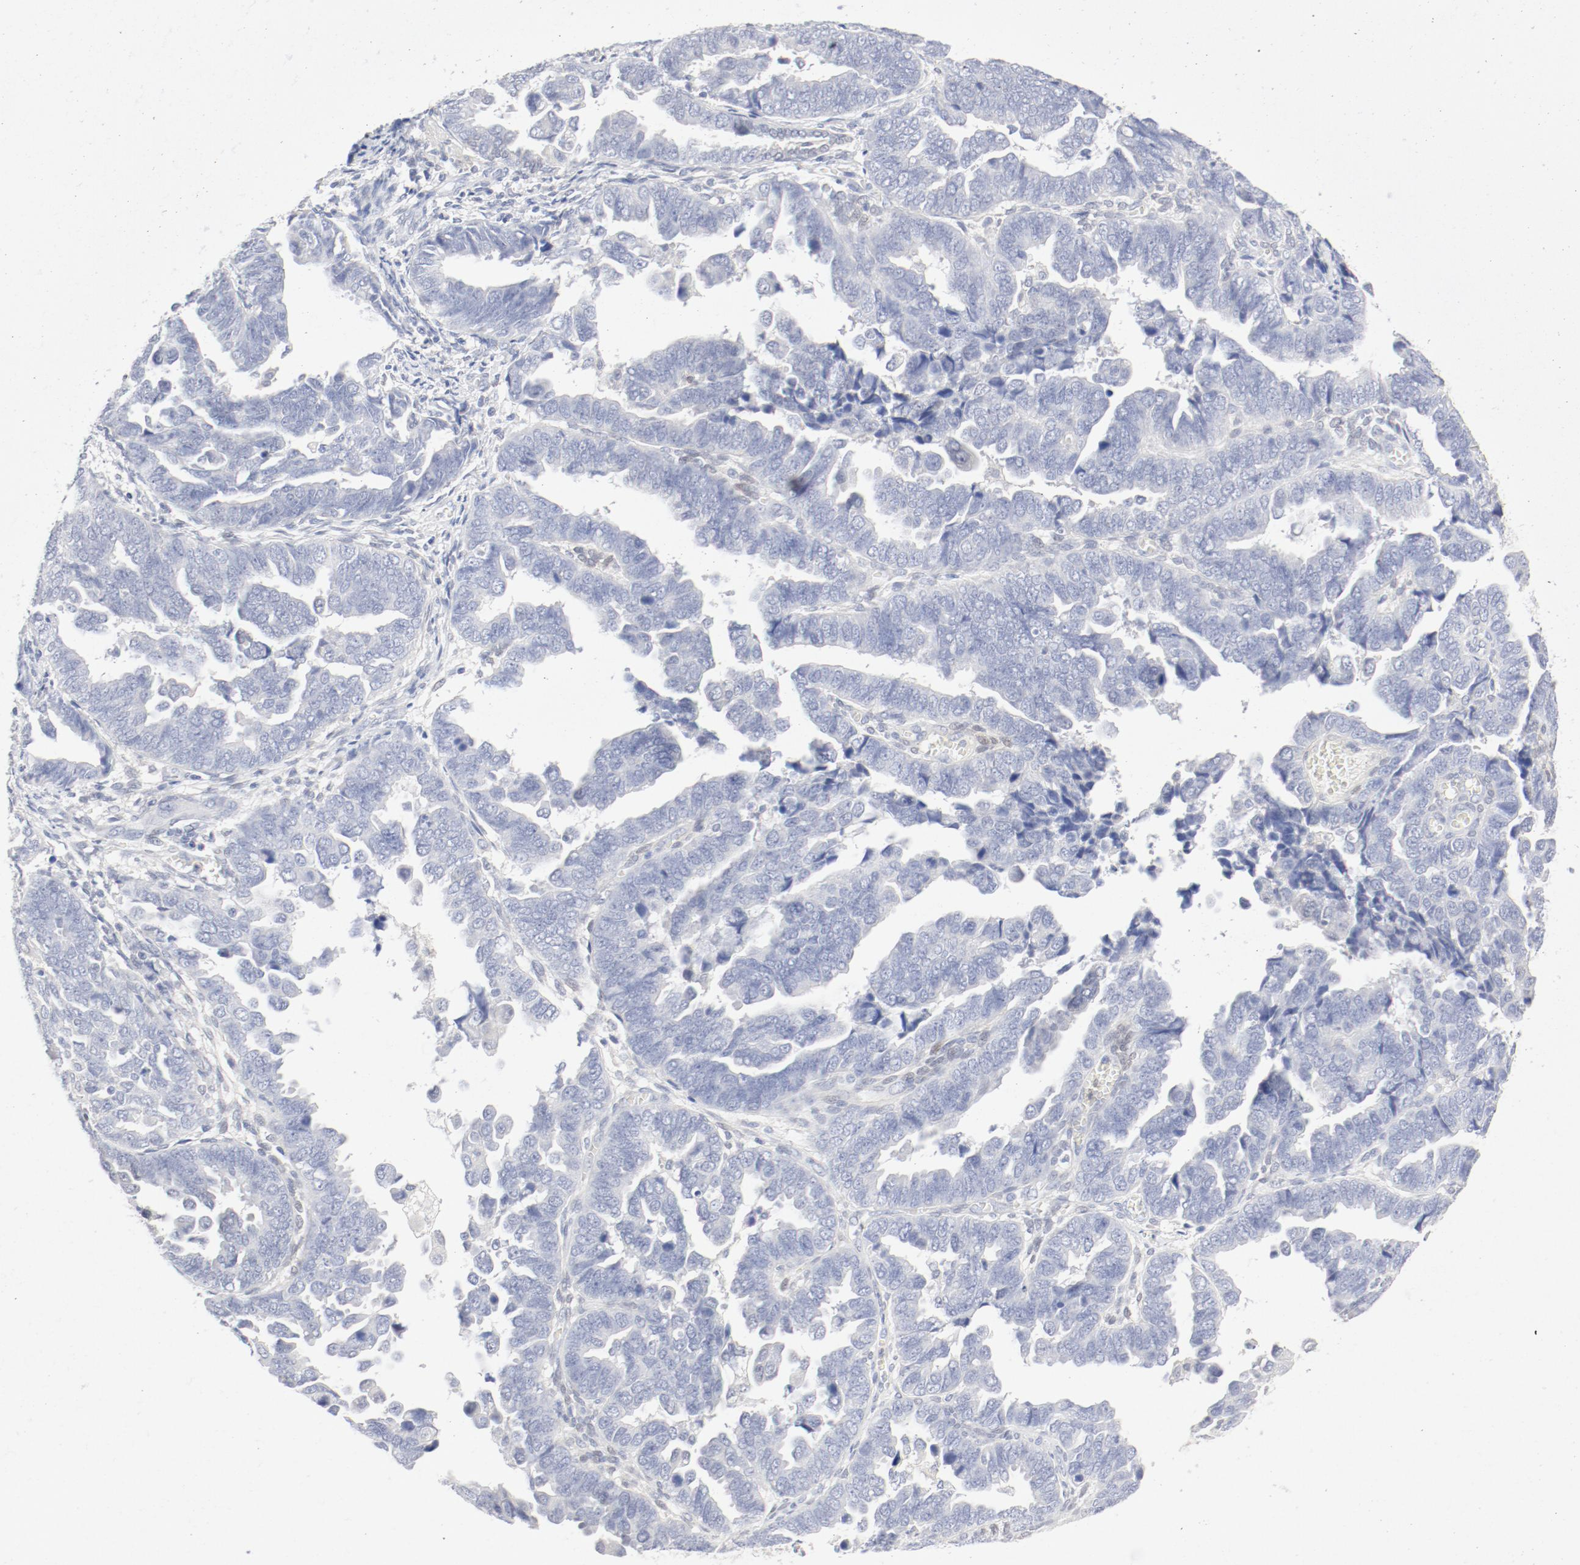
{"staining": {"intensity": "negative", "quantity": "none", "location": "none"}, "tissue": "endometrial cancer", "cell_type": "Tumor cells", "image_type": "cancer", "snomed": [{"axis": "morphology", "description": "Adenocarcinoma, NOS"}, {"axis": "topography", "description": "Endometrium"}], "caption": "This micrograph is of endometrial cancer (adenocarcinoma) stained with immunohistochemistry (IHC) to label a protein in brown with the nuclei are counter-stained blue. There is no positivity in tumor cells.", "gene": "PGM1", "patient": {"sex": "female", "age": 75}}